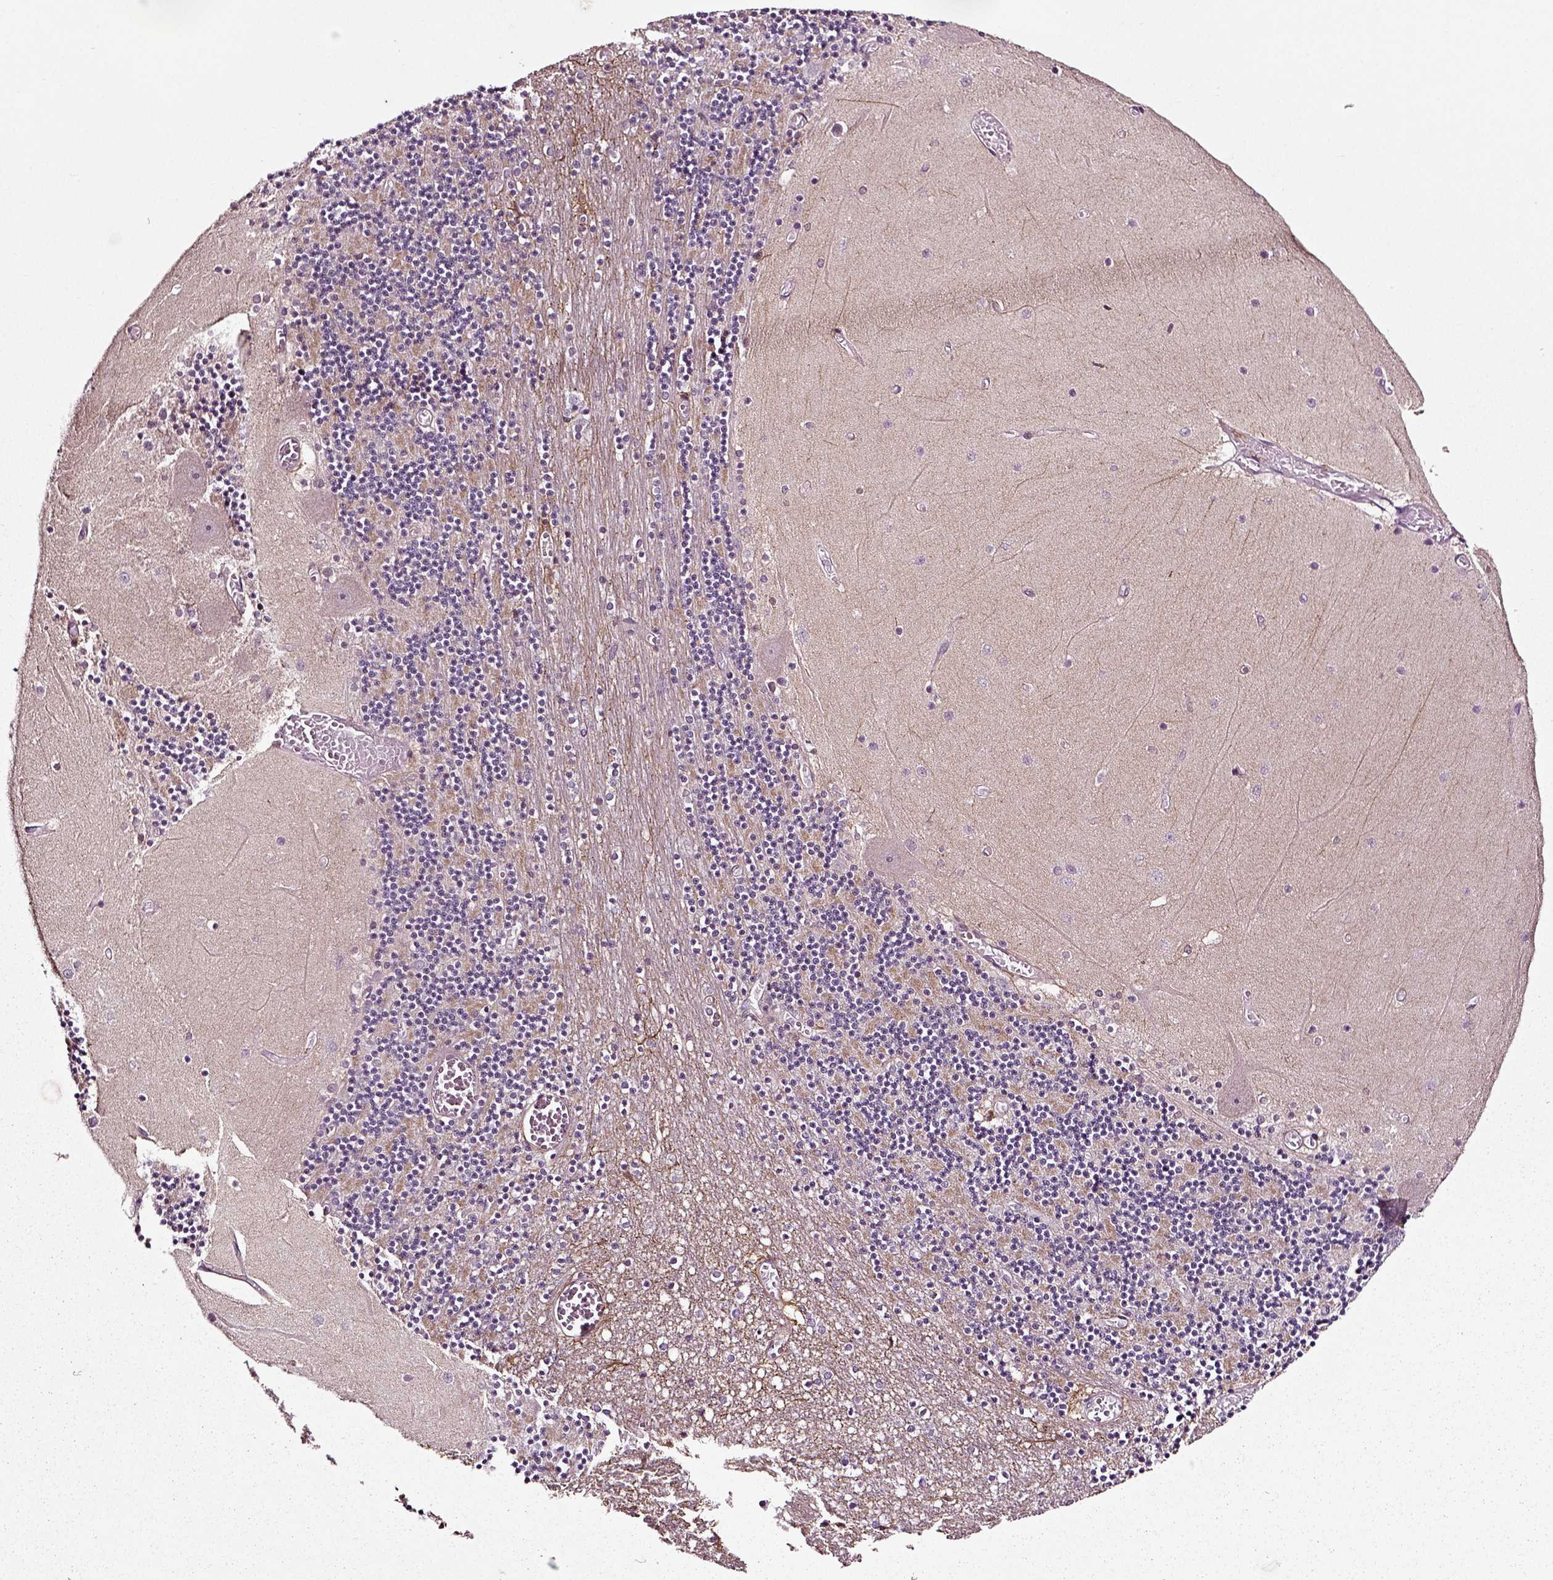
{"staining": {"intensity": "negative", "quantity": "none", "location": "none"}, "tissue": "cerebellum", "cell_type": "Cells in granular layer", "image_type": "normal", "snomed": [{"axis": "morphology", "description": "Normal tissue, NOS"}, {"axis": "topography", "description": "Cerebellum"}], "caption": "Protein analysis of unremarkable cerebellum displays no significant expression in cells in granular layer. Nuclei are stained in blue.", "gene": "RHOF", "patient": {"sex": "female", "age": 28}}